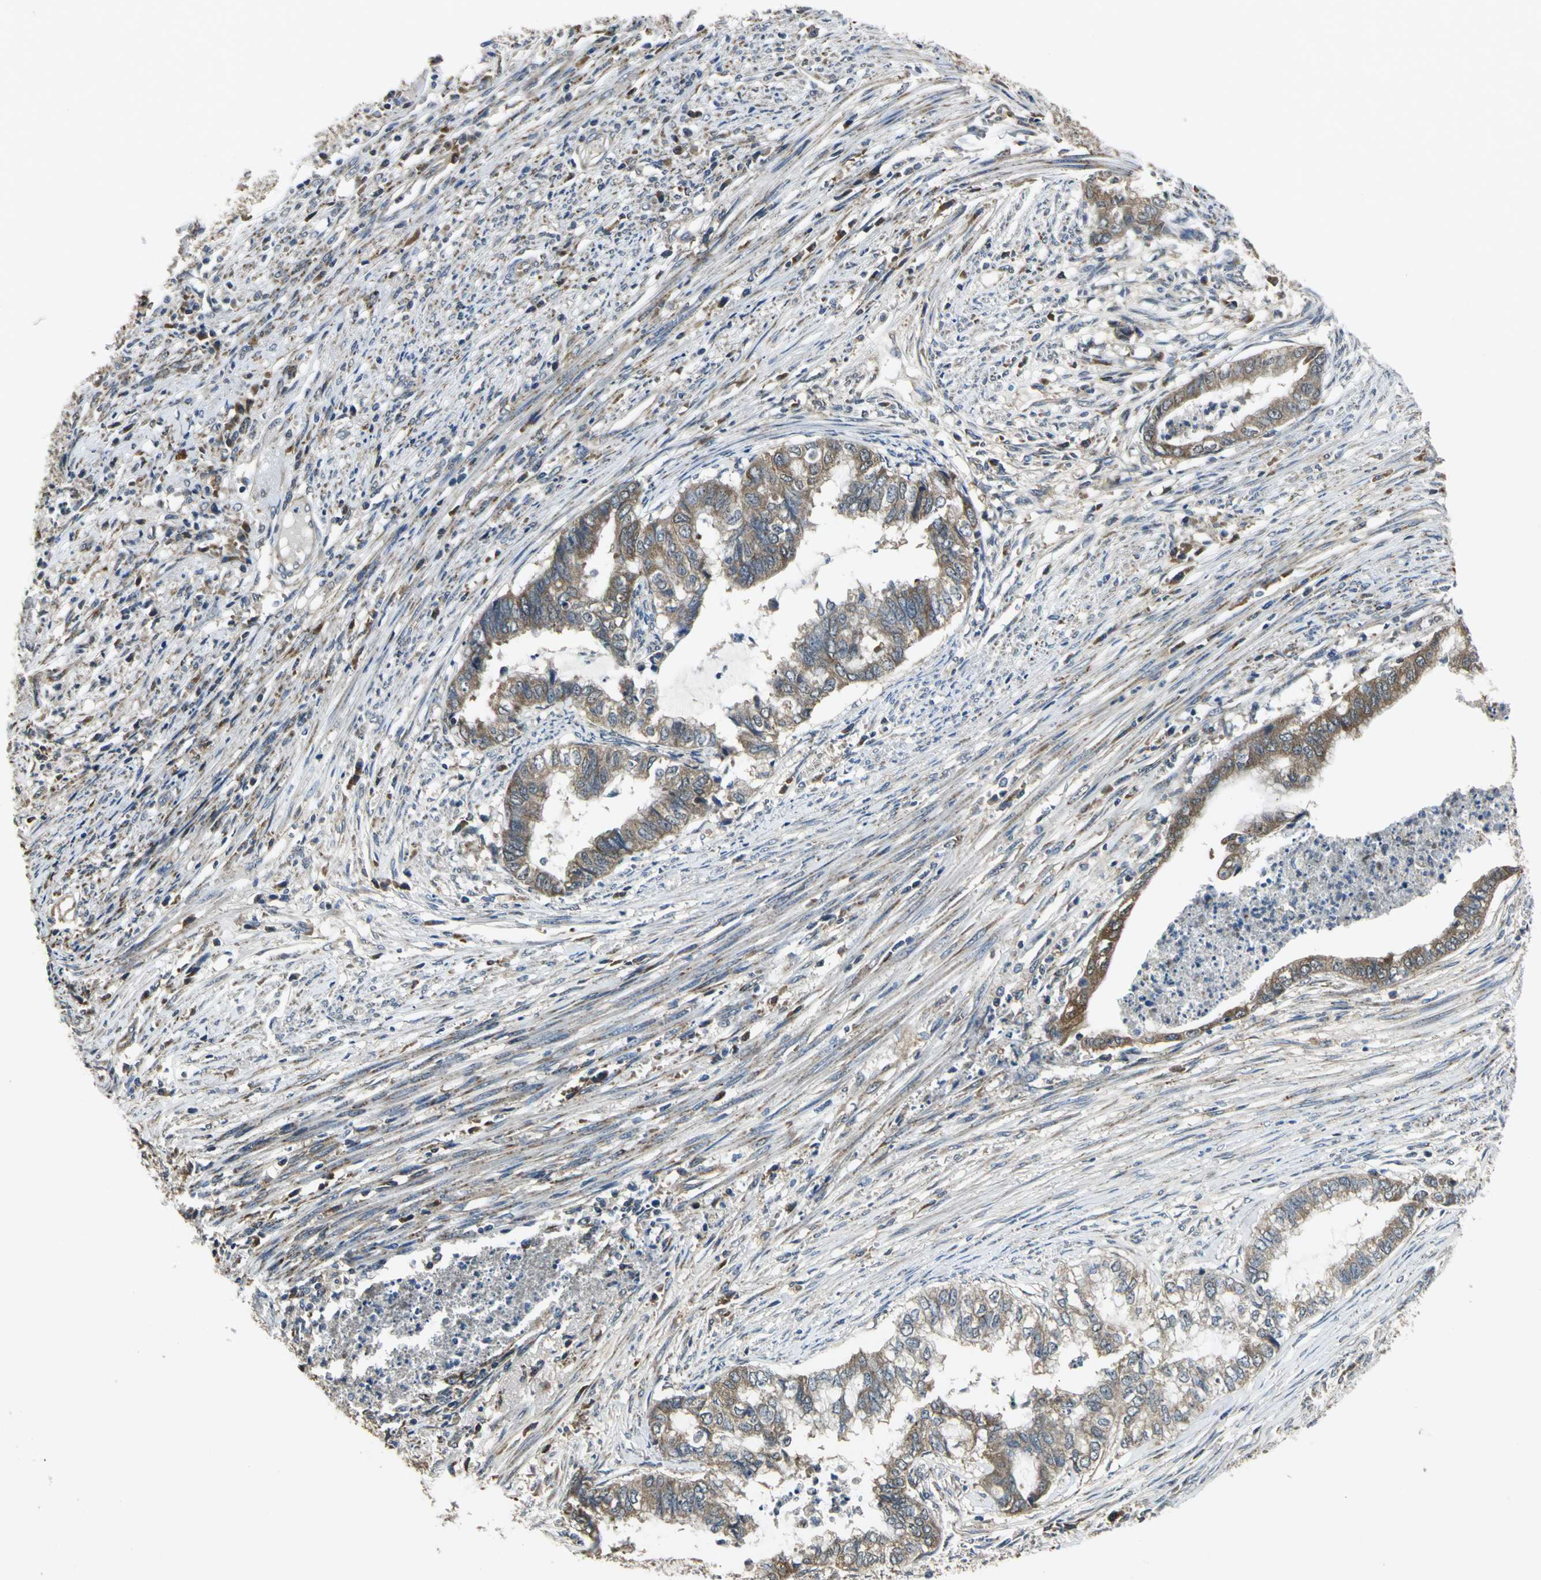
{"staining": {"intensity": "moderate", "quantity": ">75%", "location": "cytoplasmic/membranous"}, "tissue": "endometrial cancer", "cell_type": "Tumor cells", "image_type": "cancer", "snomed": [{"axis": "morphology", "description": "Adenocarcinoma, NOS"}, {"axis": "topography", "description": "Endometrium"}], "caption": "Adenocarcinoma (endometrial) stained with immunohistochemistry exhibits moderate cytoplasmic/membranous positivity in approximately >75% of tumor cells. The protein of interest is shown in brown color, while the nuclei are stained blue.", "gene": "IRF3", "patient": {"sex": "female", "age": 79}}